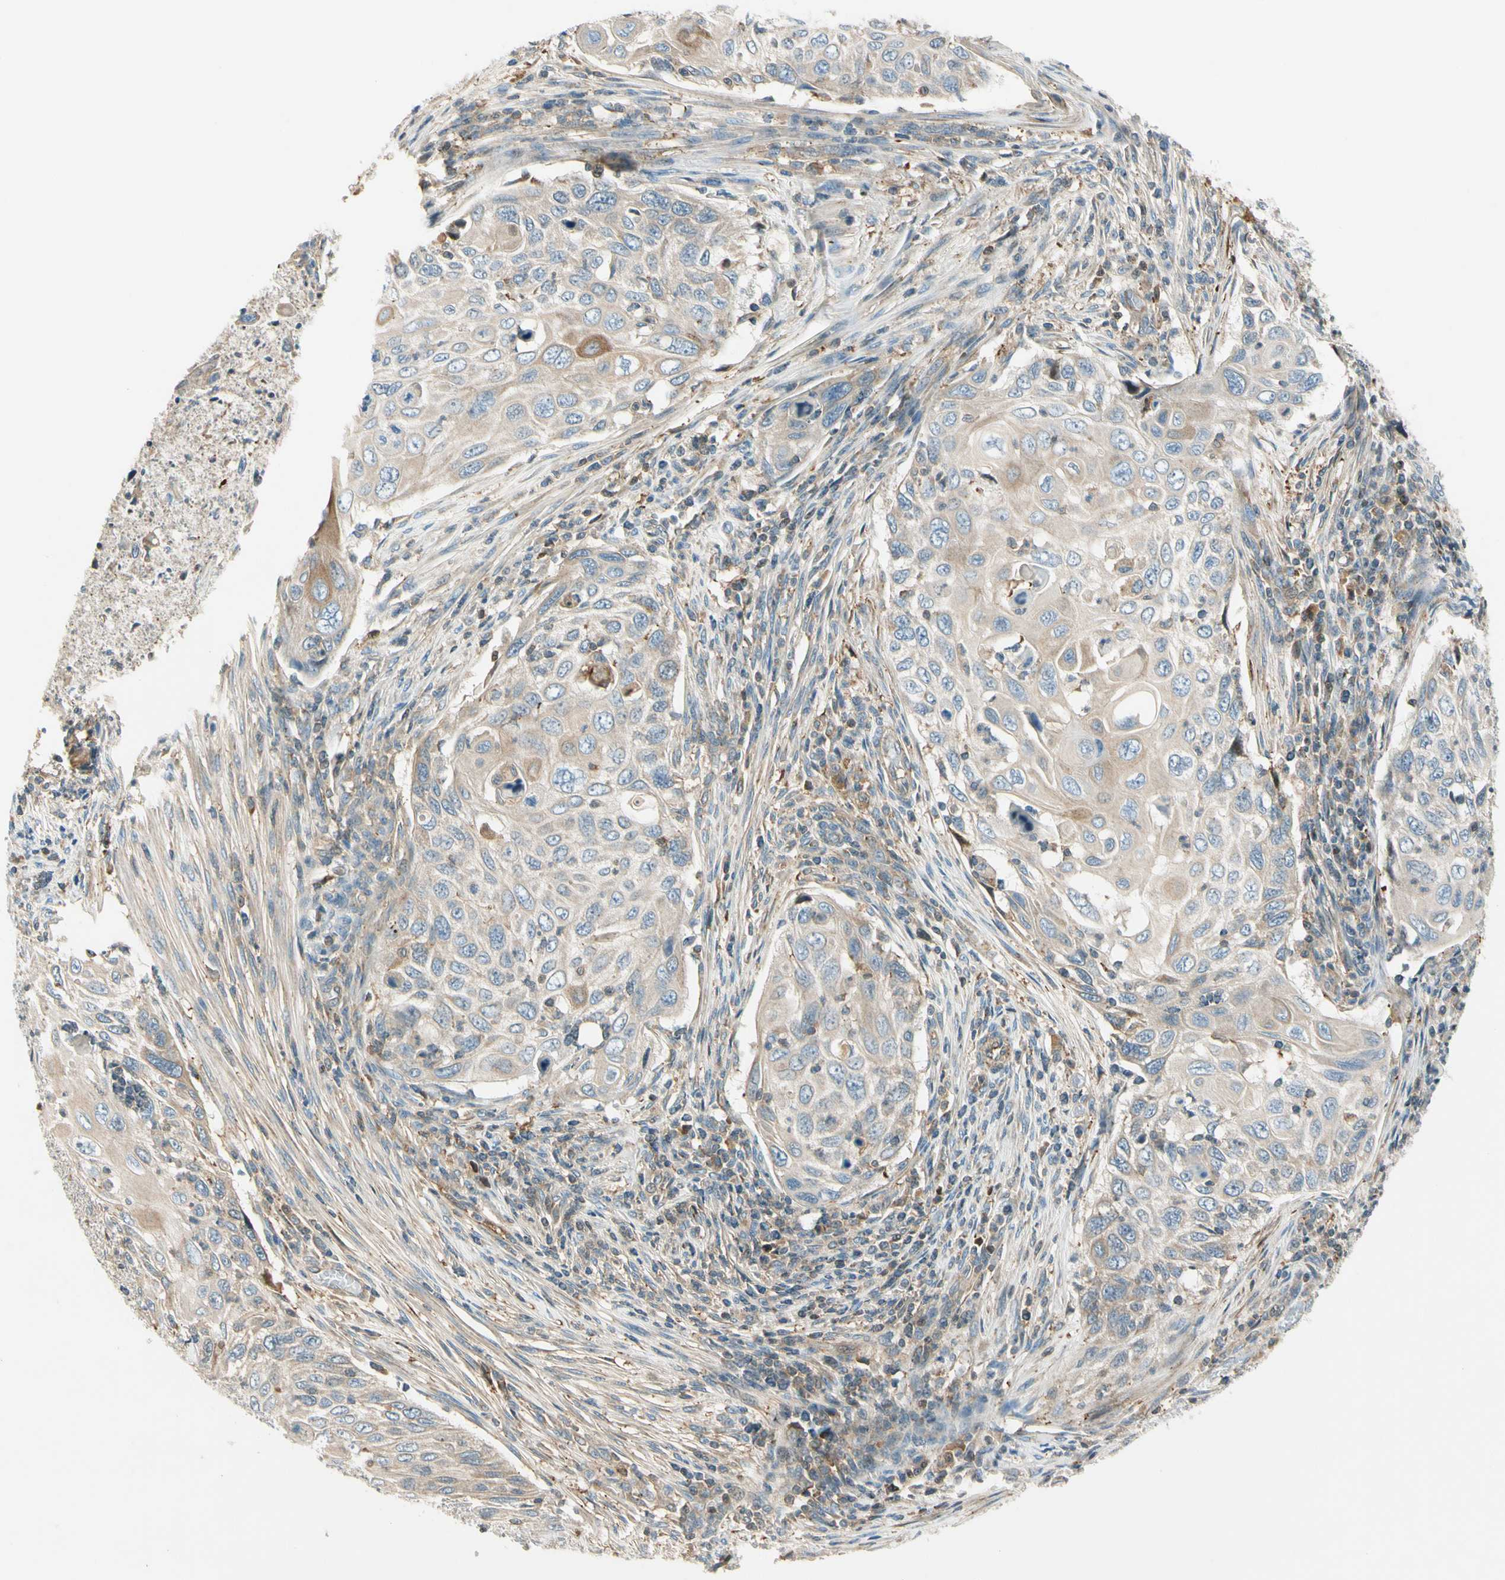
{"staining": {"intensity": "weak", "quantity": ">75%", "location": "cytoplasmic/membranous"}, "tissue": "cervical cancer", "cell_type": "Tumor cells", "image_type": "cancer", "snomed": [{"axis": "morphology", "description": "Squamous cell carcinoma, NOS"}, {"axis": "topography", "description": "Cervix"}], "caption": "The photomicrograph reveals immunohistochemical staining of cervical squamous cell carcinoma. There is weak cytoplasmic/membranous positivity is appreciated in about >75% of tumor cells. Nuclei are stained in blue.", "gene": "CDH6", "patient": {"sex": "female", "age": 70}}